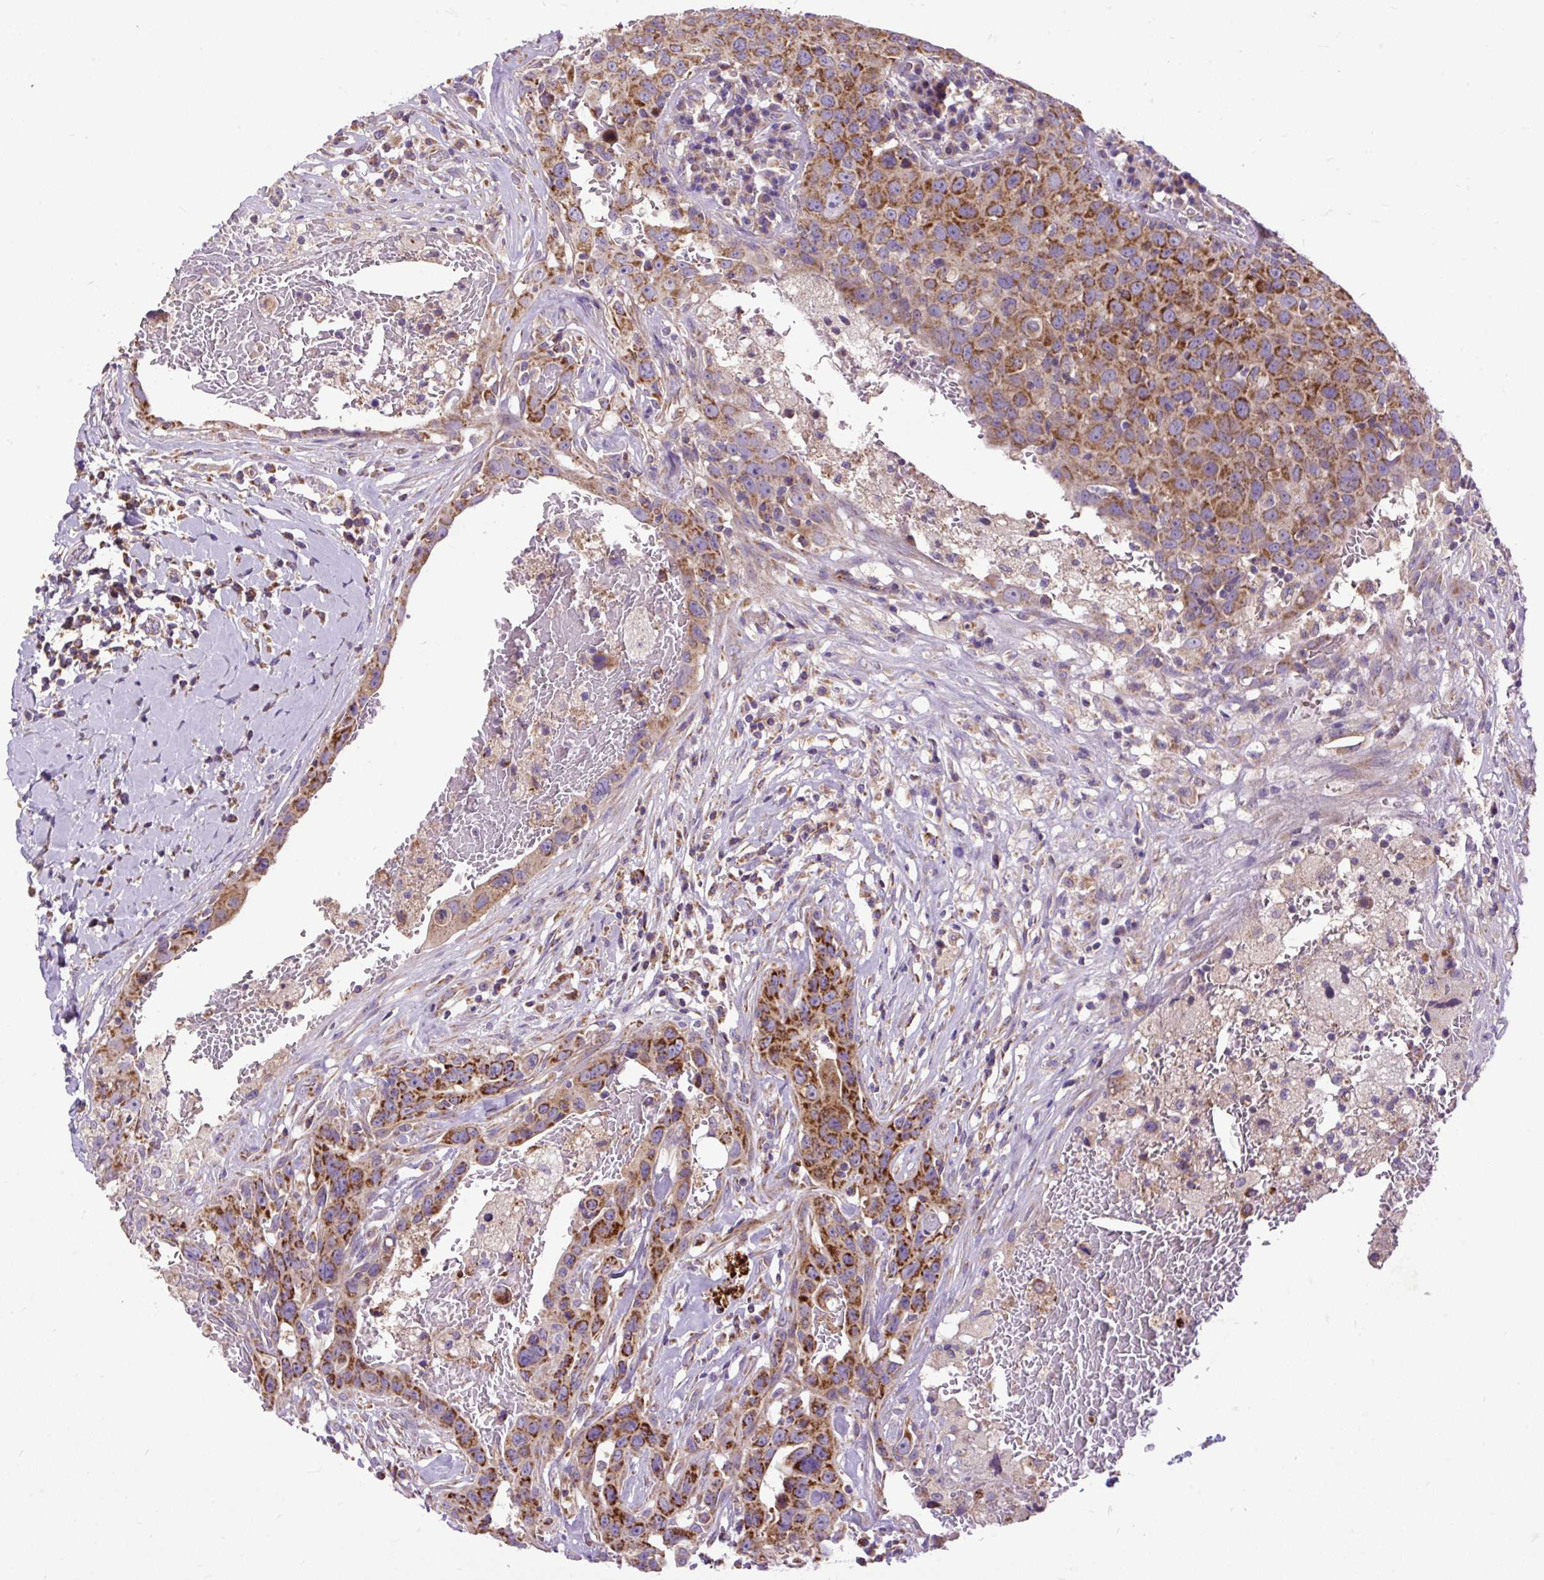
{"staining": {"intensity": "moderate", "quantity": ">75%", "location": "cytoplasmic/membranous"}, "tissue": "breast cancer", "cell_type": "Tumor cells", "image_type": "cancer", "snomed": [{"axis": "morphology", "description": "Duct carcinoma"}, {"axis": "topography", "description": "Breast"}], "caption": "Protein expression analysis of breast cancer (intraductal carcinoma) displays moderate cytoplasmic/membranous expression in approximately >75% of tumor cells.", "gene": "TOMM40", "patient": {"sex": "female", "age": 27}}